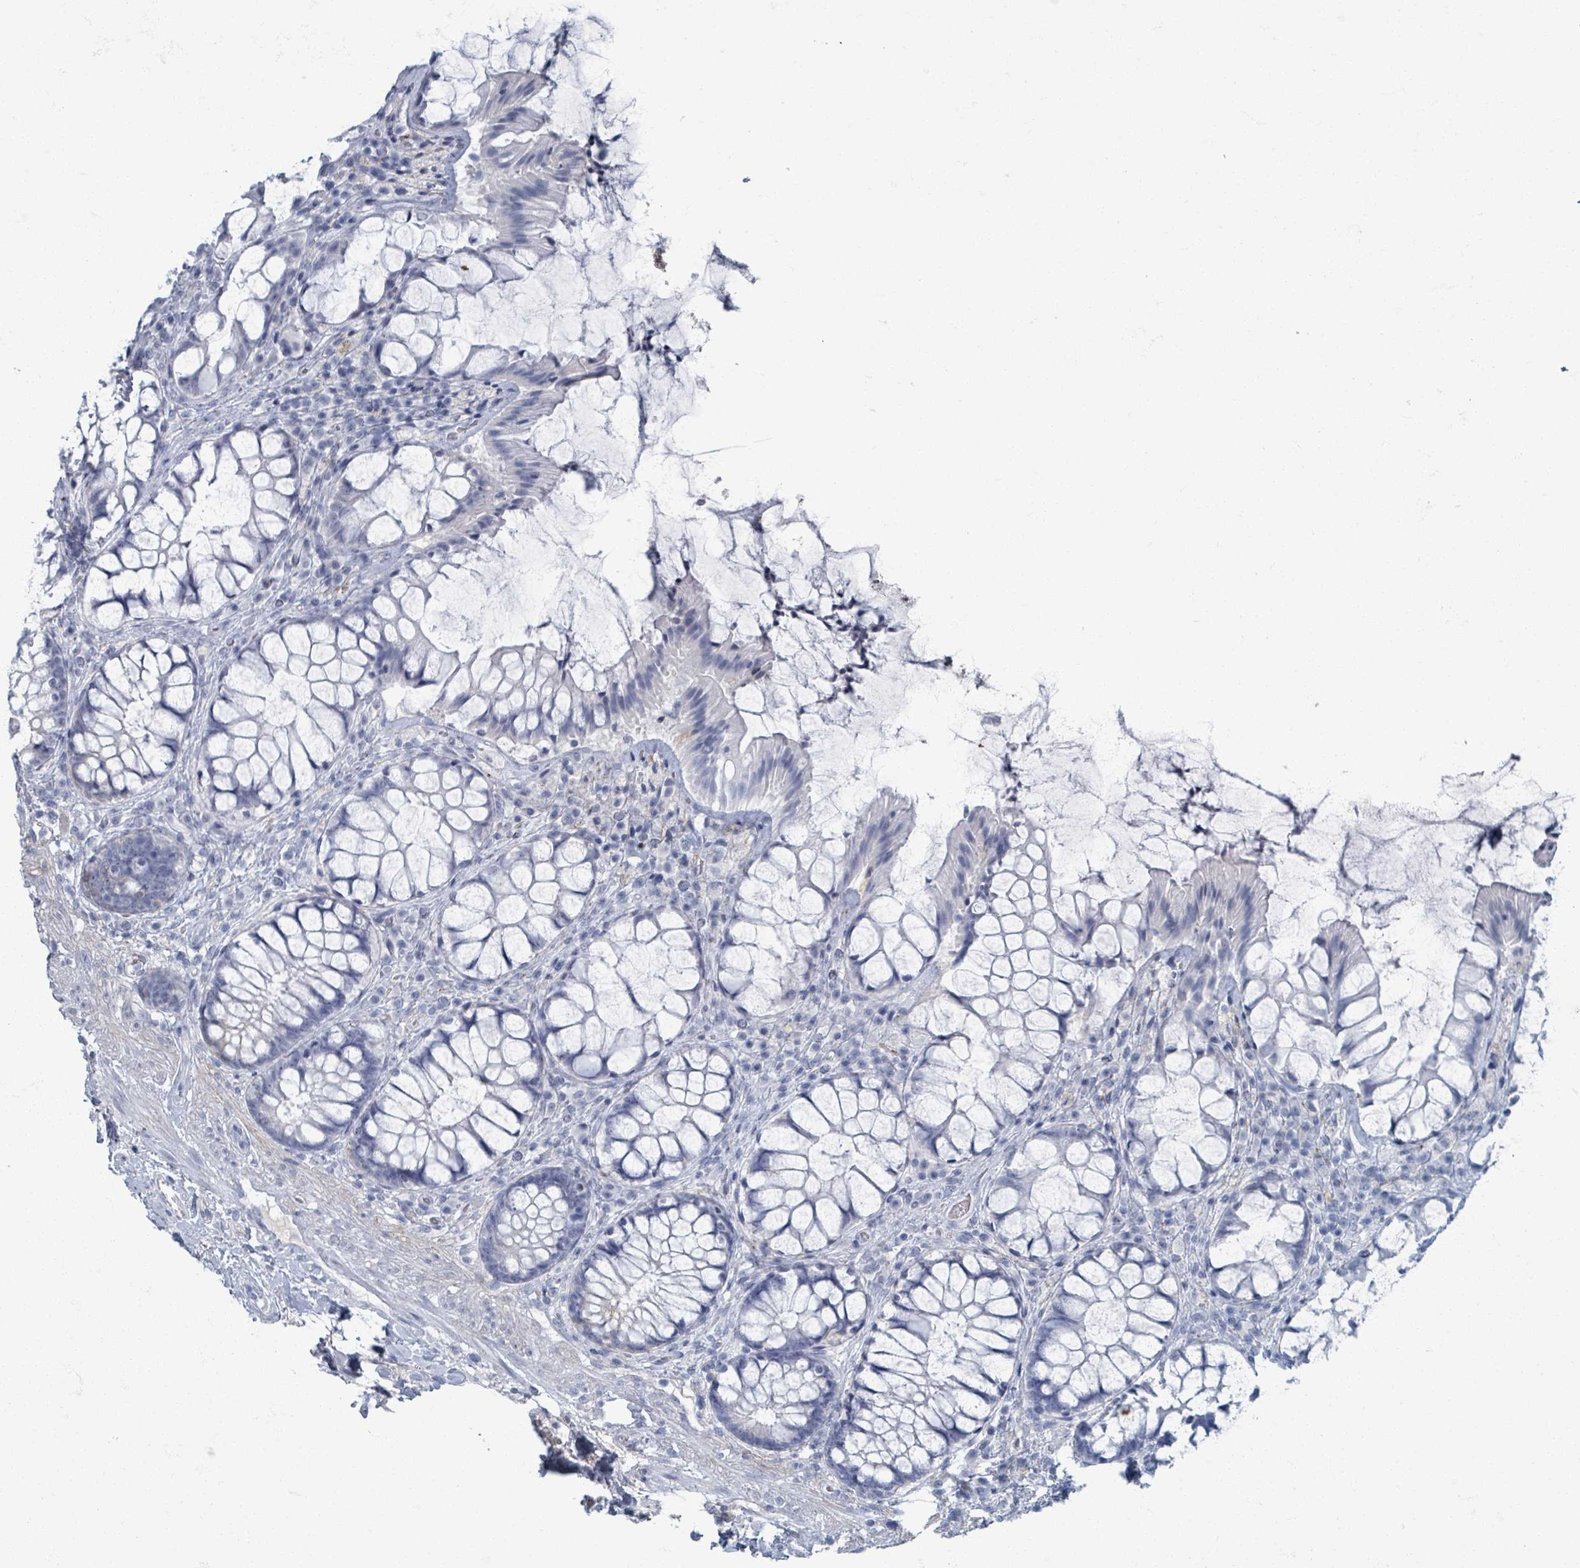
{"staining": {"intensity": "moderate", "quantity": "<25%", "location": "cytoplasmic/membranous"}, "tissue": "rectum", "cell_type": "Glandular cells", "image_type": "normal", "snomed": [{"axis": "morphology", "description": "Normal tissue, NOS"}, {"axis": "topography", "description": "Rectum"}], "caption": "Glandular cells demonstrate low levels of moderate cytoplasmic/membranous expression in approximately <25% of cells in benign rectum.", "gene": "TAS2R1", "patient": {"sex": "female", "age": 58}}